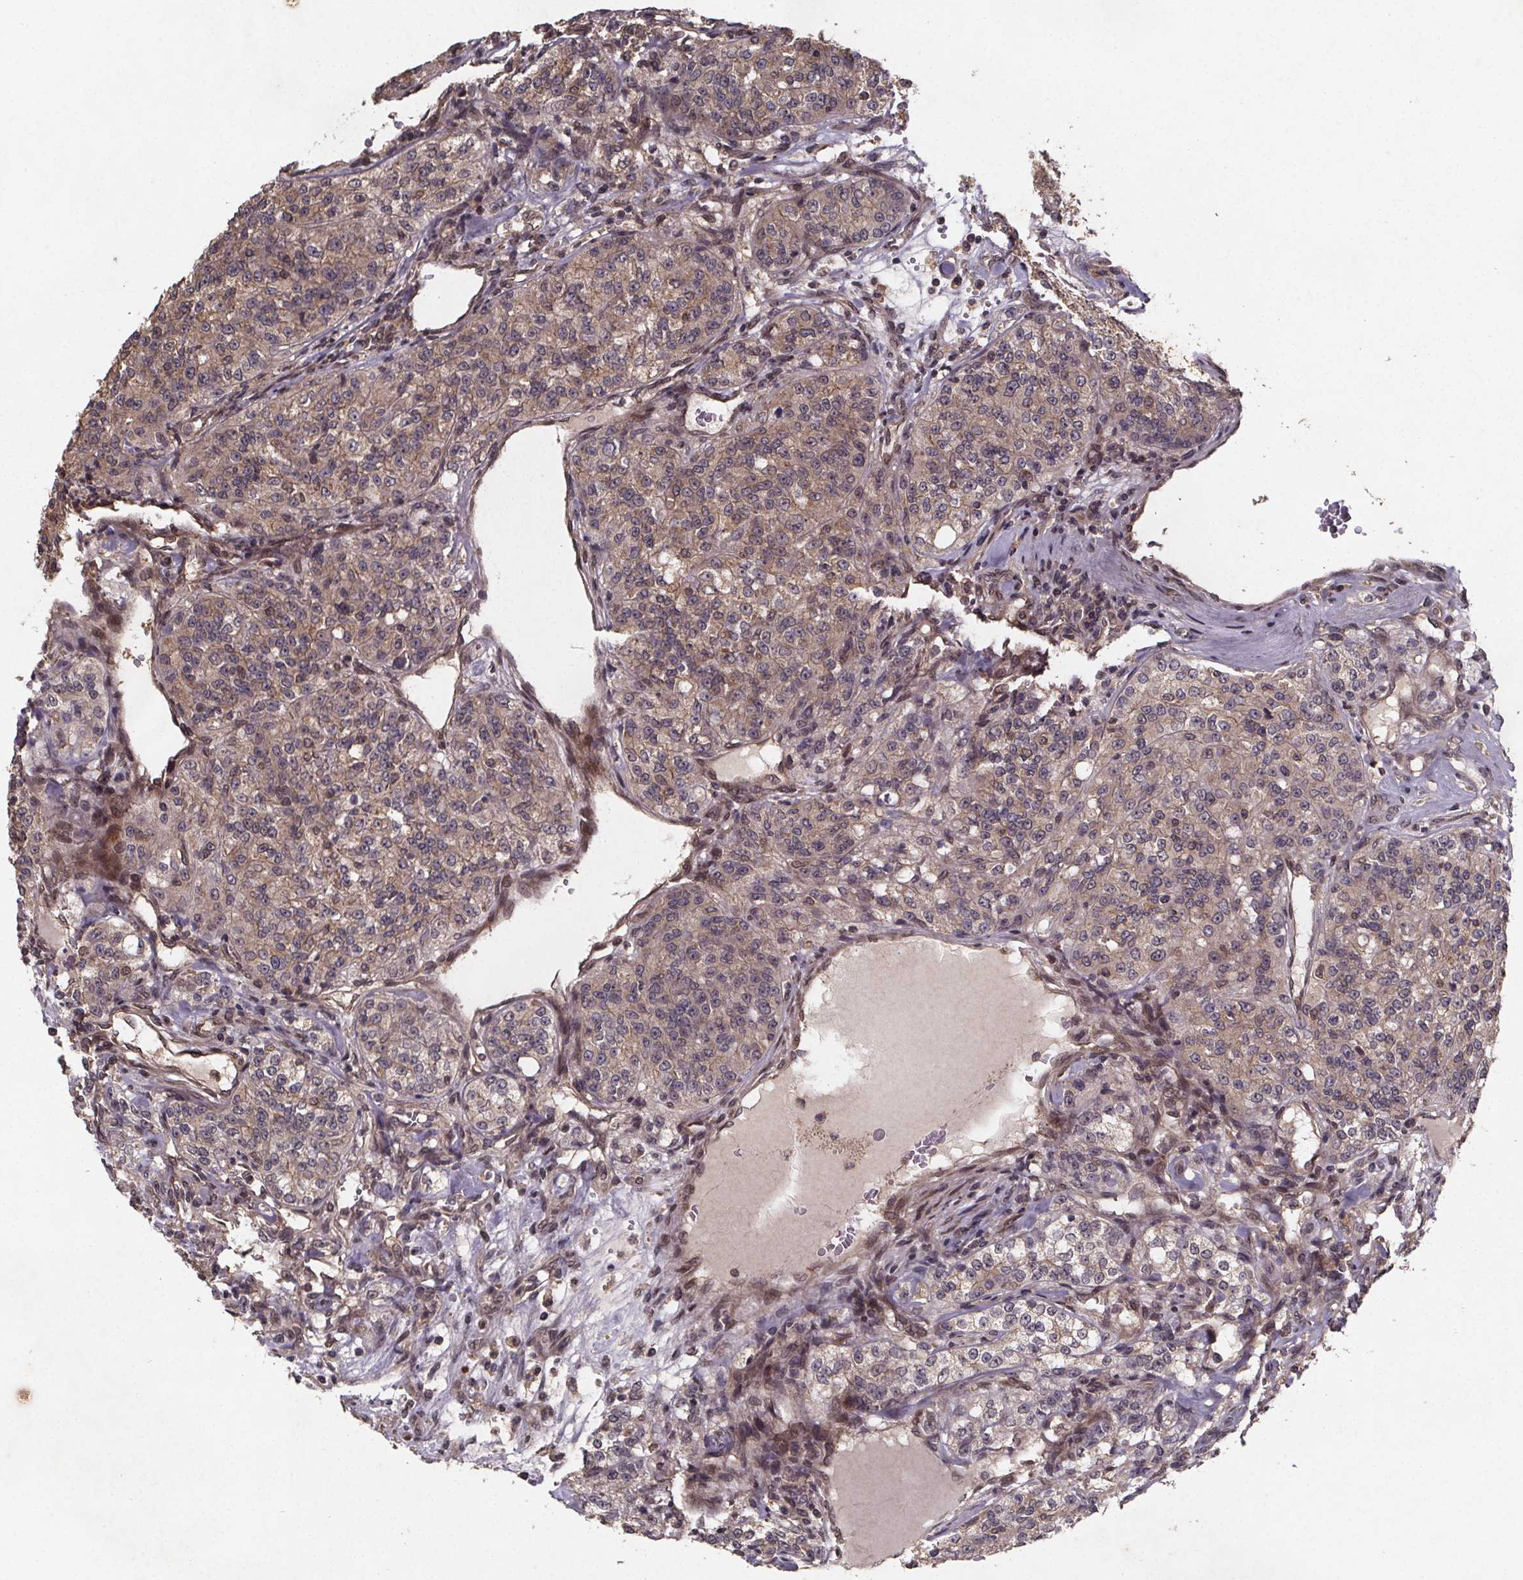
{"staining": {"intensity": "weak", "quantity": "25%-75%", "location": "cytoplasmic/membranous"}, "tissue": "renal cancer", "cell_type": "Tumor cells", "image_type": "cancer", "snomed": [{"axis": "morphology", "description": "Adenocarcinoma, NOS"}, {"axis": "topography", "description": "Kidney"}], "caption": "Human adenocarcinoma (renal) stained with a protein marker displays weak staining in tumor cells.", "gene": "PIERCE2", "patient": {"sex": "female", "age": 63}}